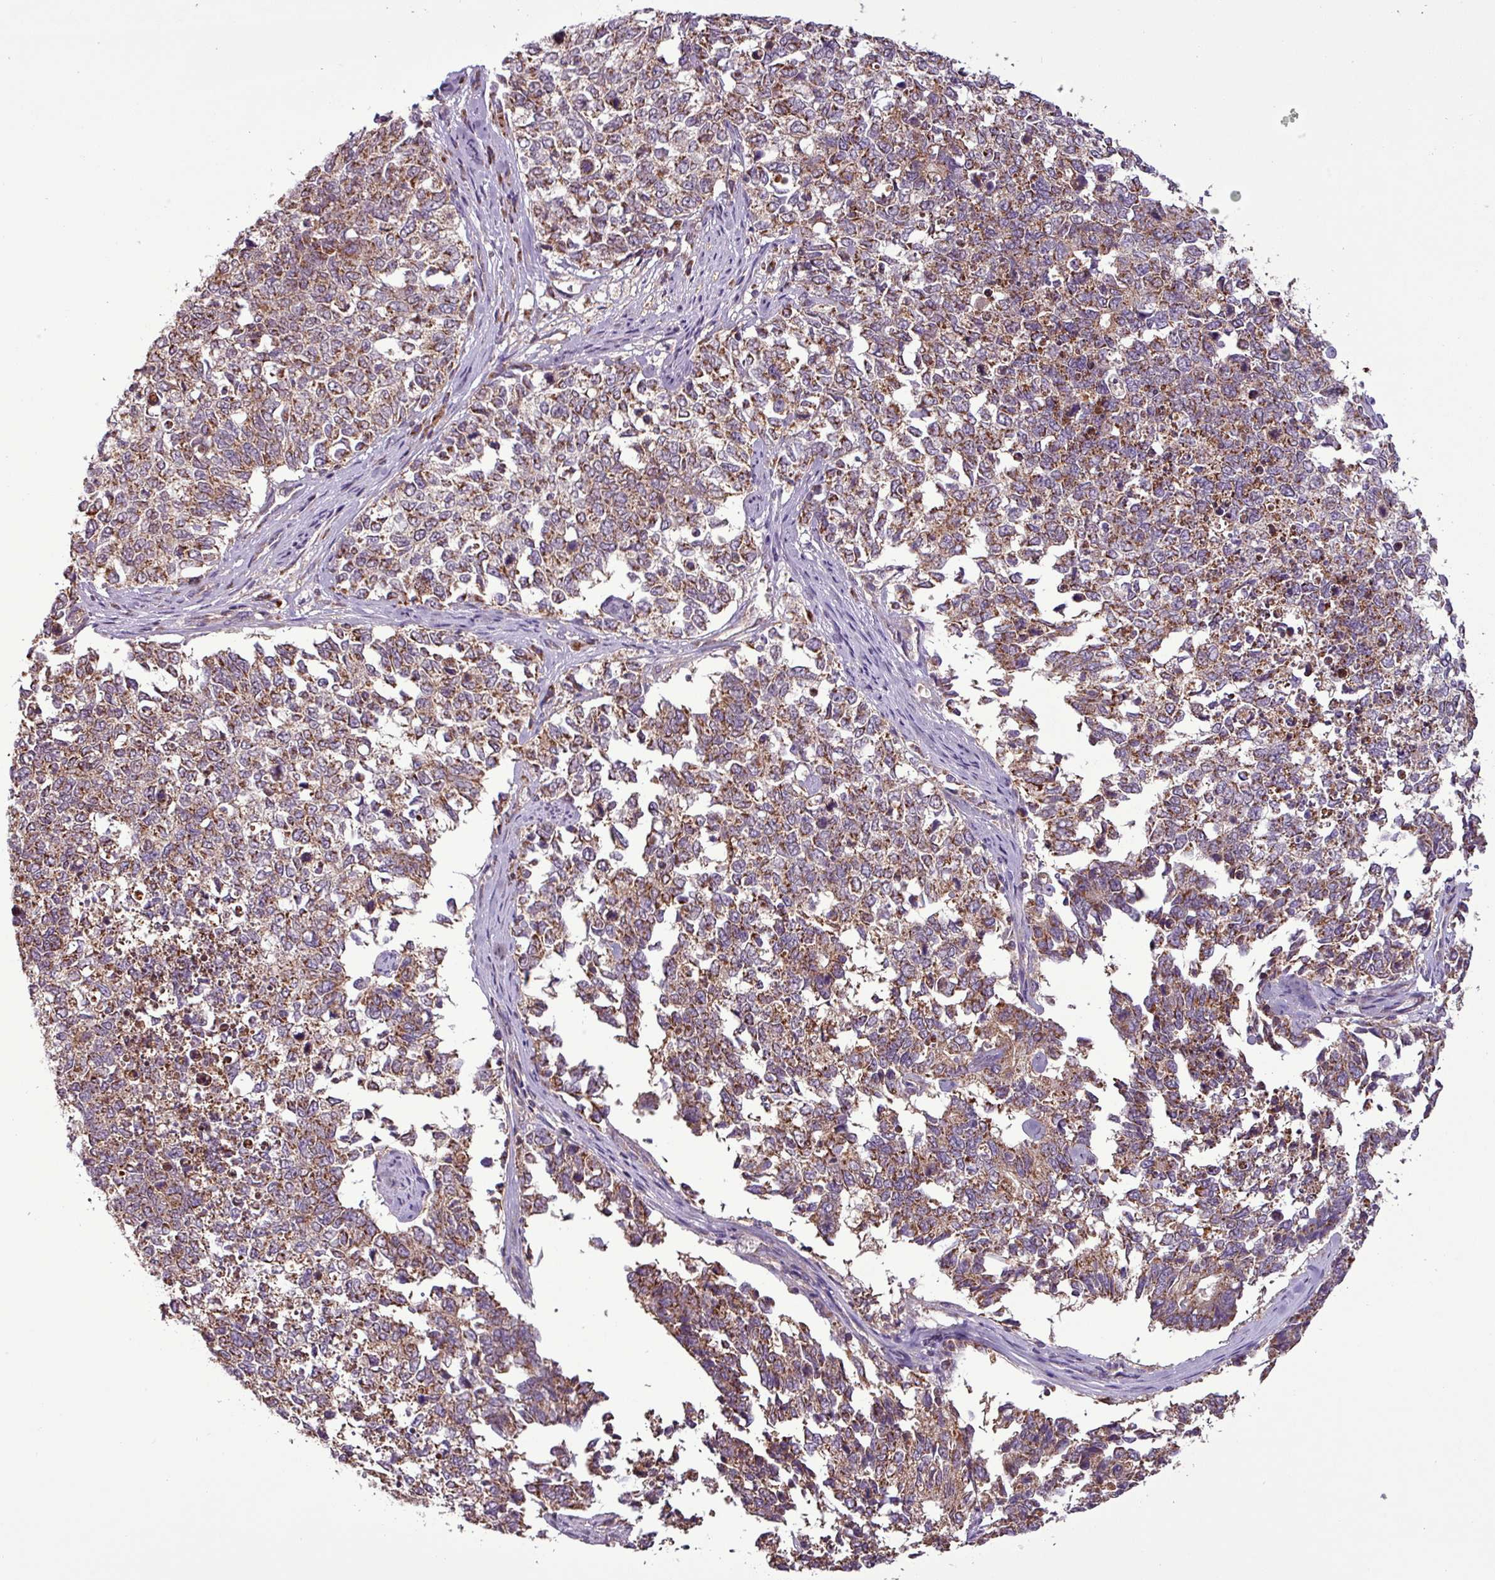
{"staining": {"intensity": "moderate", "quantity": ">75%", "location": "cytoplasmic/membranous"}, "tissue": "cervical cancer", "cell_type": "Tumor cells", "image_type": "cancer", "snomed": [{"axis": "morphology", "description": "Squamous cell carcinoma, NOS"}, {"axis": "topography", "description": "Cervix"}], "caption": "This photomicrograph shows immunohistochemistry staining of human squamous cell carcinoma (cervical), with medium moderate cytoplasmic/membranous positivity in about >75% of tumor cells.", "gene": "MCTP2", "patient": {"sex": "female", "age": 63}}